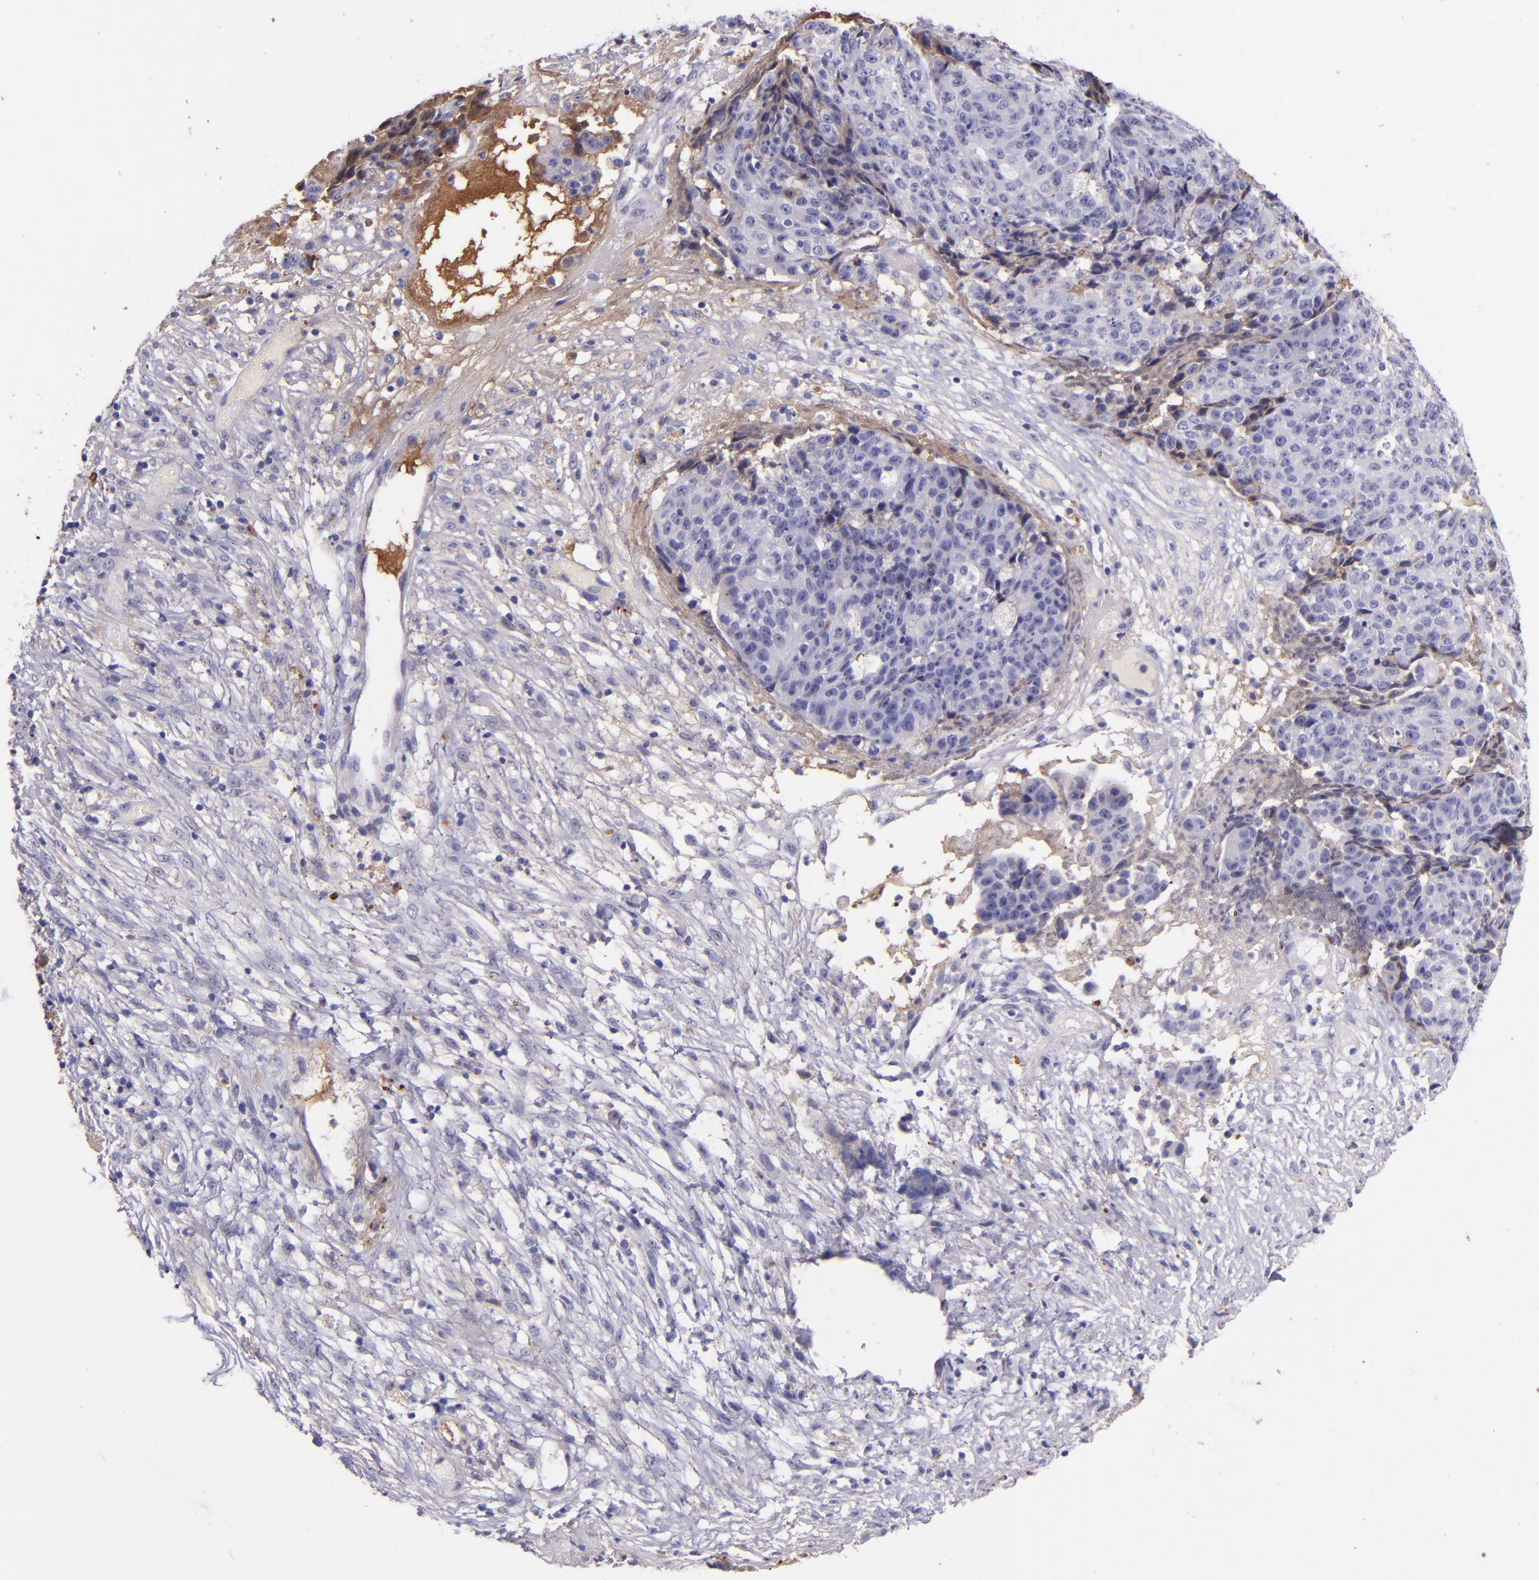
{"staining": {"intensity": "negative", "quantity": "none", "location": "none"}, "tissue": "ovarian cancer", "cell_type": "Tumor cells", "image_type": "cancer", "snomed": [{"axis": "morphology", "description": "Carcinoma, endometroid"}, {"axis": "topography", "description": "Ovary"}], "caption": "A high-resolution micrograph shows immunohistochemistry (IHC) staining of ovarian endometroid carcinoma, which displays no significant expression in tumor cells.", "gene": "KNG1", "patient": {"sex": "female", "age": 42}}